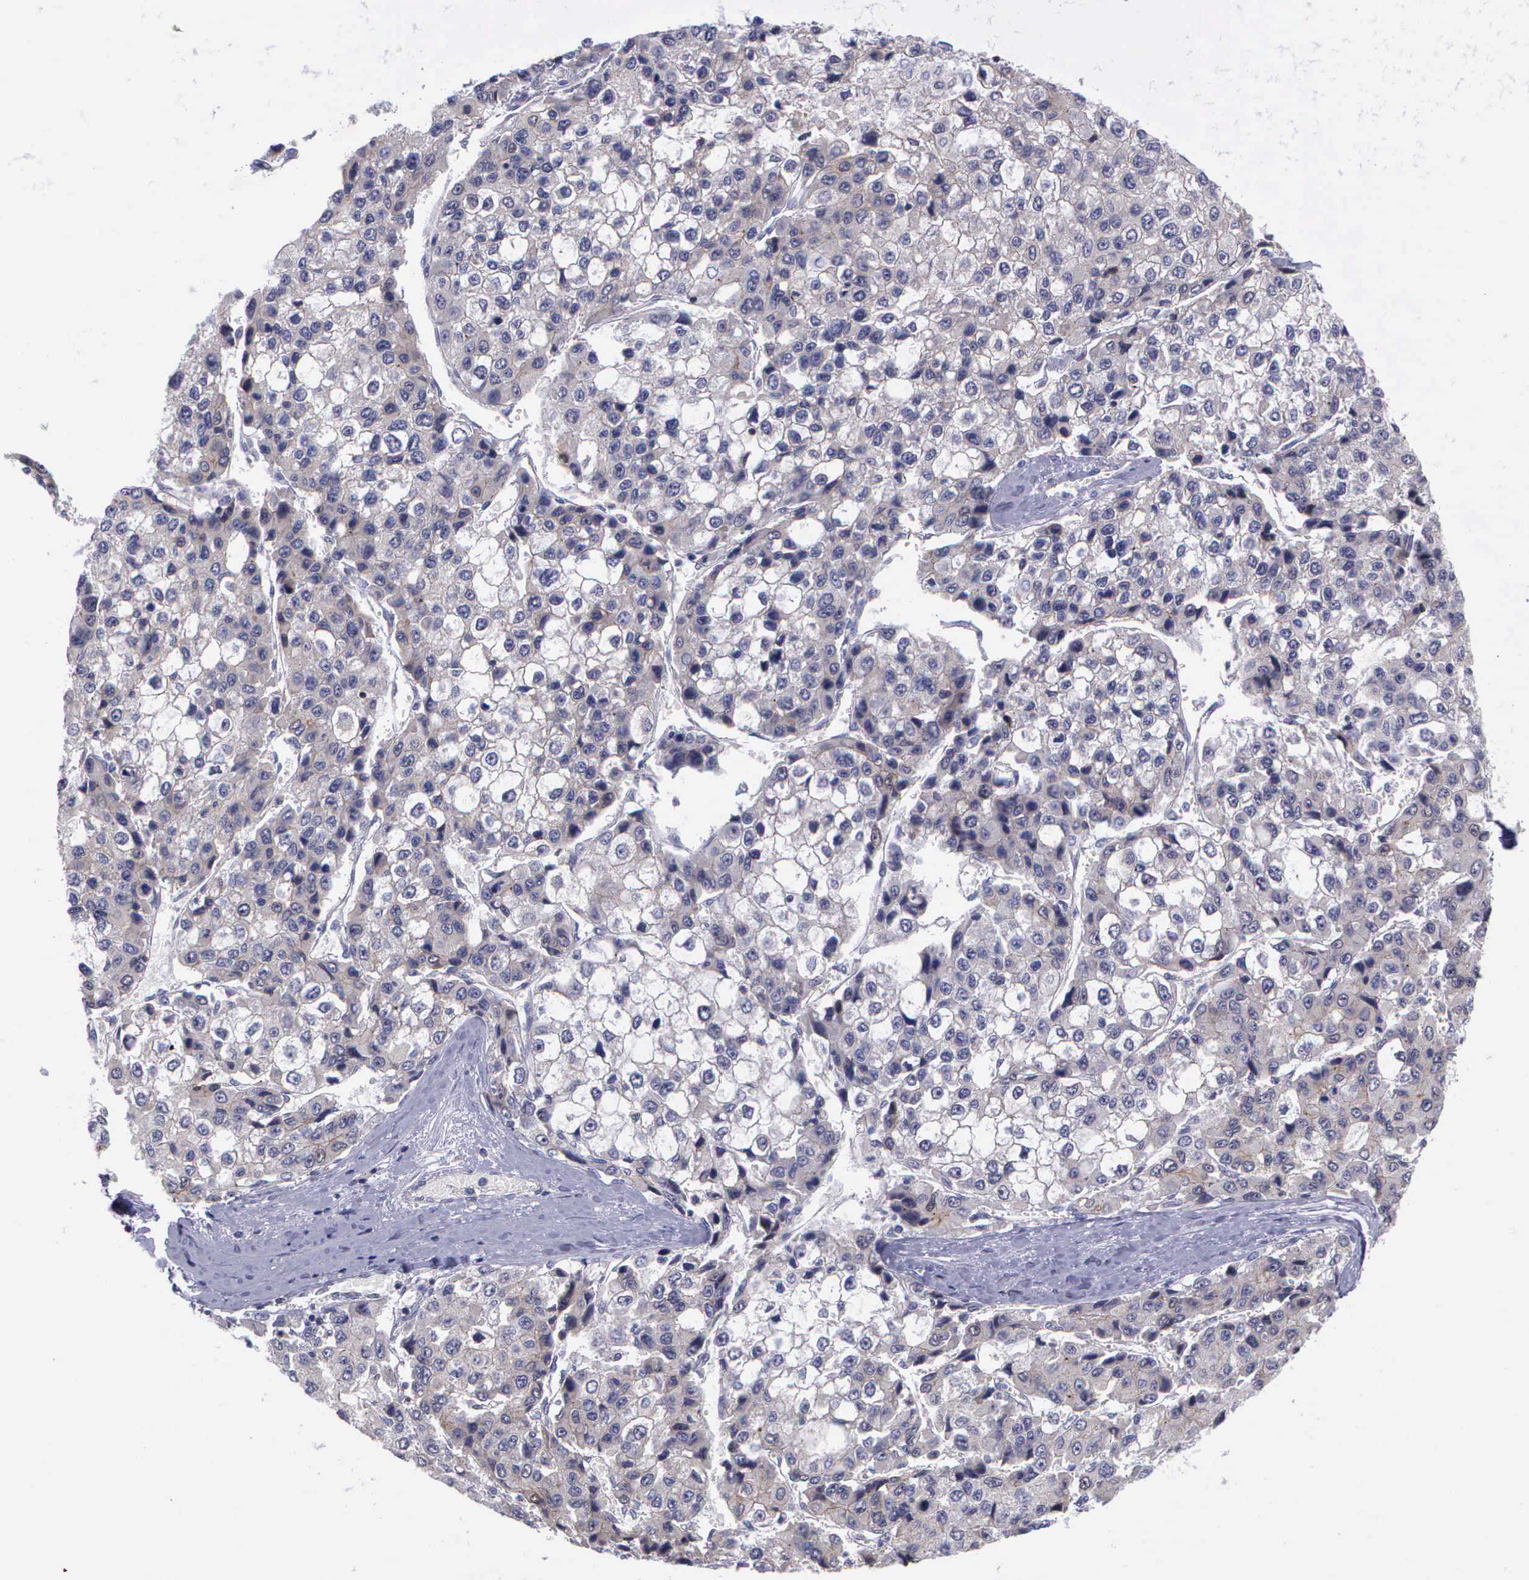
{"staining": {"intensity": "negative", "quantity": "none", "location": "none"}, "tissue": "liver cancer", "cell_type": "Tumor cells", "image_type": "cancer", "snomed": [{"axis": "morphology", "description": "Carcinoma, Hepatocellular, NOS"}, {"axis": "topography", "description": "Liver"}], "caption": "This is an immunohistochemistry image of human liver hepatocellular carcinoma. There is no staining in tumor cells.", "gene": "MICAL3", "patient": {"sex": "female", "age": 66}}